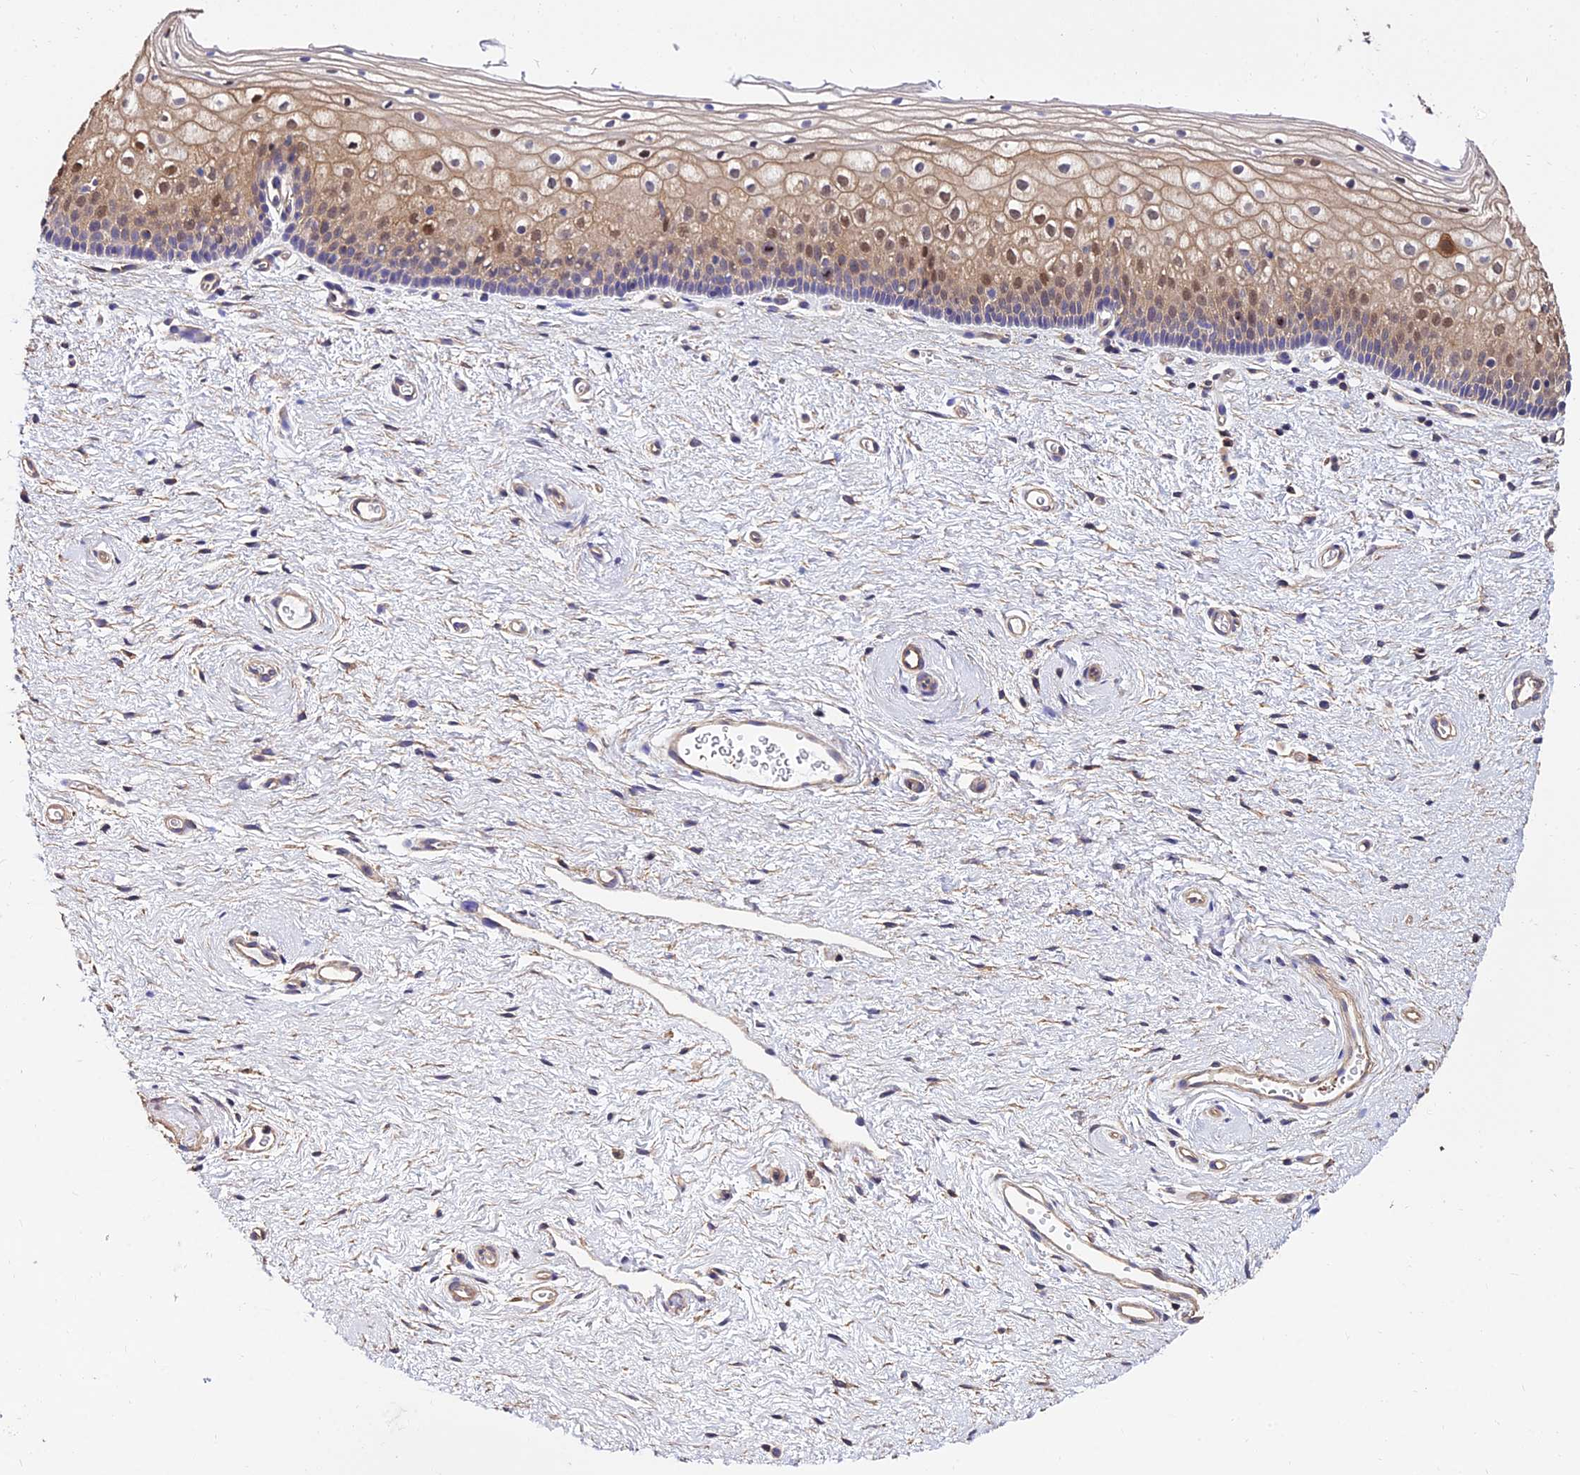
{"staining": {"intensity": "moderate", "quantity": "25%-75%", "location": "cytoplasmic/membranous,nuclear"}, "tissue": "vagina", "cell_type": "Squamous epithelial cells", "image_type": "normal", "snomed": [{"axis": "morphology", "description": "Normal tissue, NOS"}, {"axis": "topography", "description": "Vagina"}], "caption": "Moderate cytoplasmic/membranous,nuclear positivity is appreciated in approximately 25%-75% of squamous epithelial cells in unremarkable vagina.", "gene": "CALM1", "patient": {"sex": "female", "age": 60}}